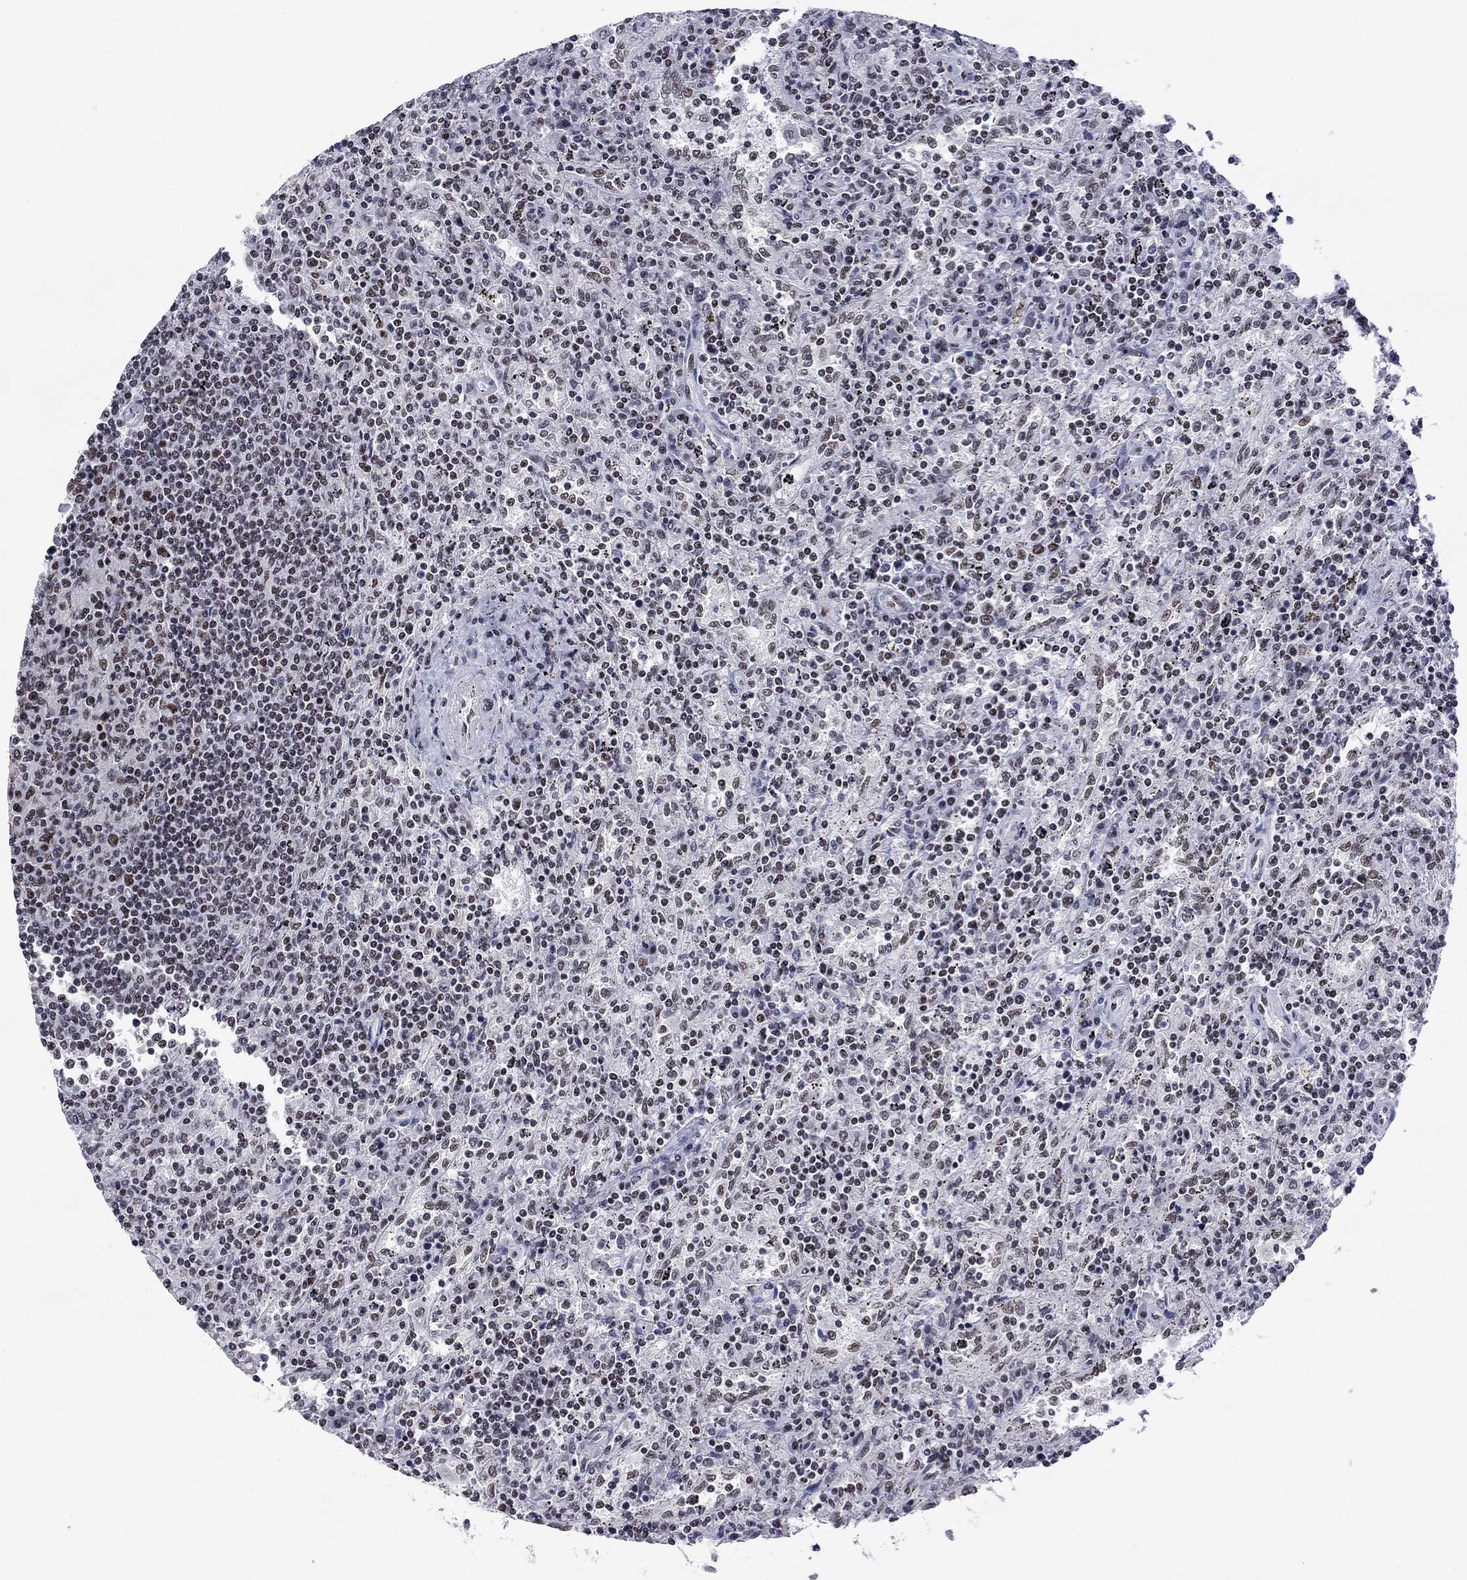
{"staining": {"intensity": "negative", "quantity": "none", "location": "none"}, "tissue": "lymphoma", "cell_type": "Tumor cells", "image_type": "cancer", "snomed": [{"axis": "morphology", "description": "Malignant lymphoma, non-Hodgkin's type, Low grade"}, {"axis": "topography", "description": "Spleen"}], "caption": "Histopathology image shows no protein positivity in tumor cells of lymphoma tissue. (DAB IHC visualized using brightfield microscopy, high magnification).", "gene": "ETV5", "patient": {"sex": "male", "age": 62}}